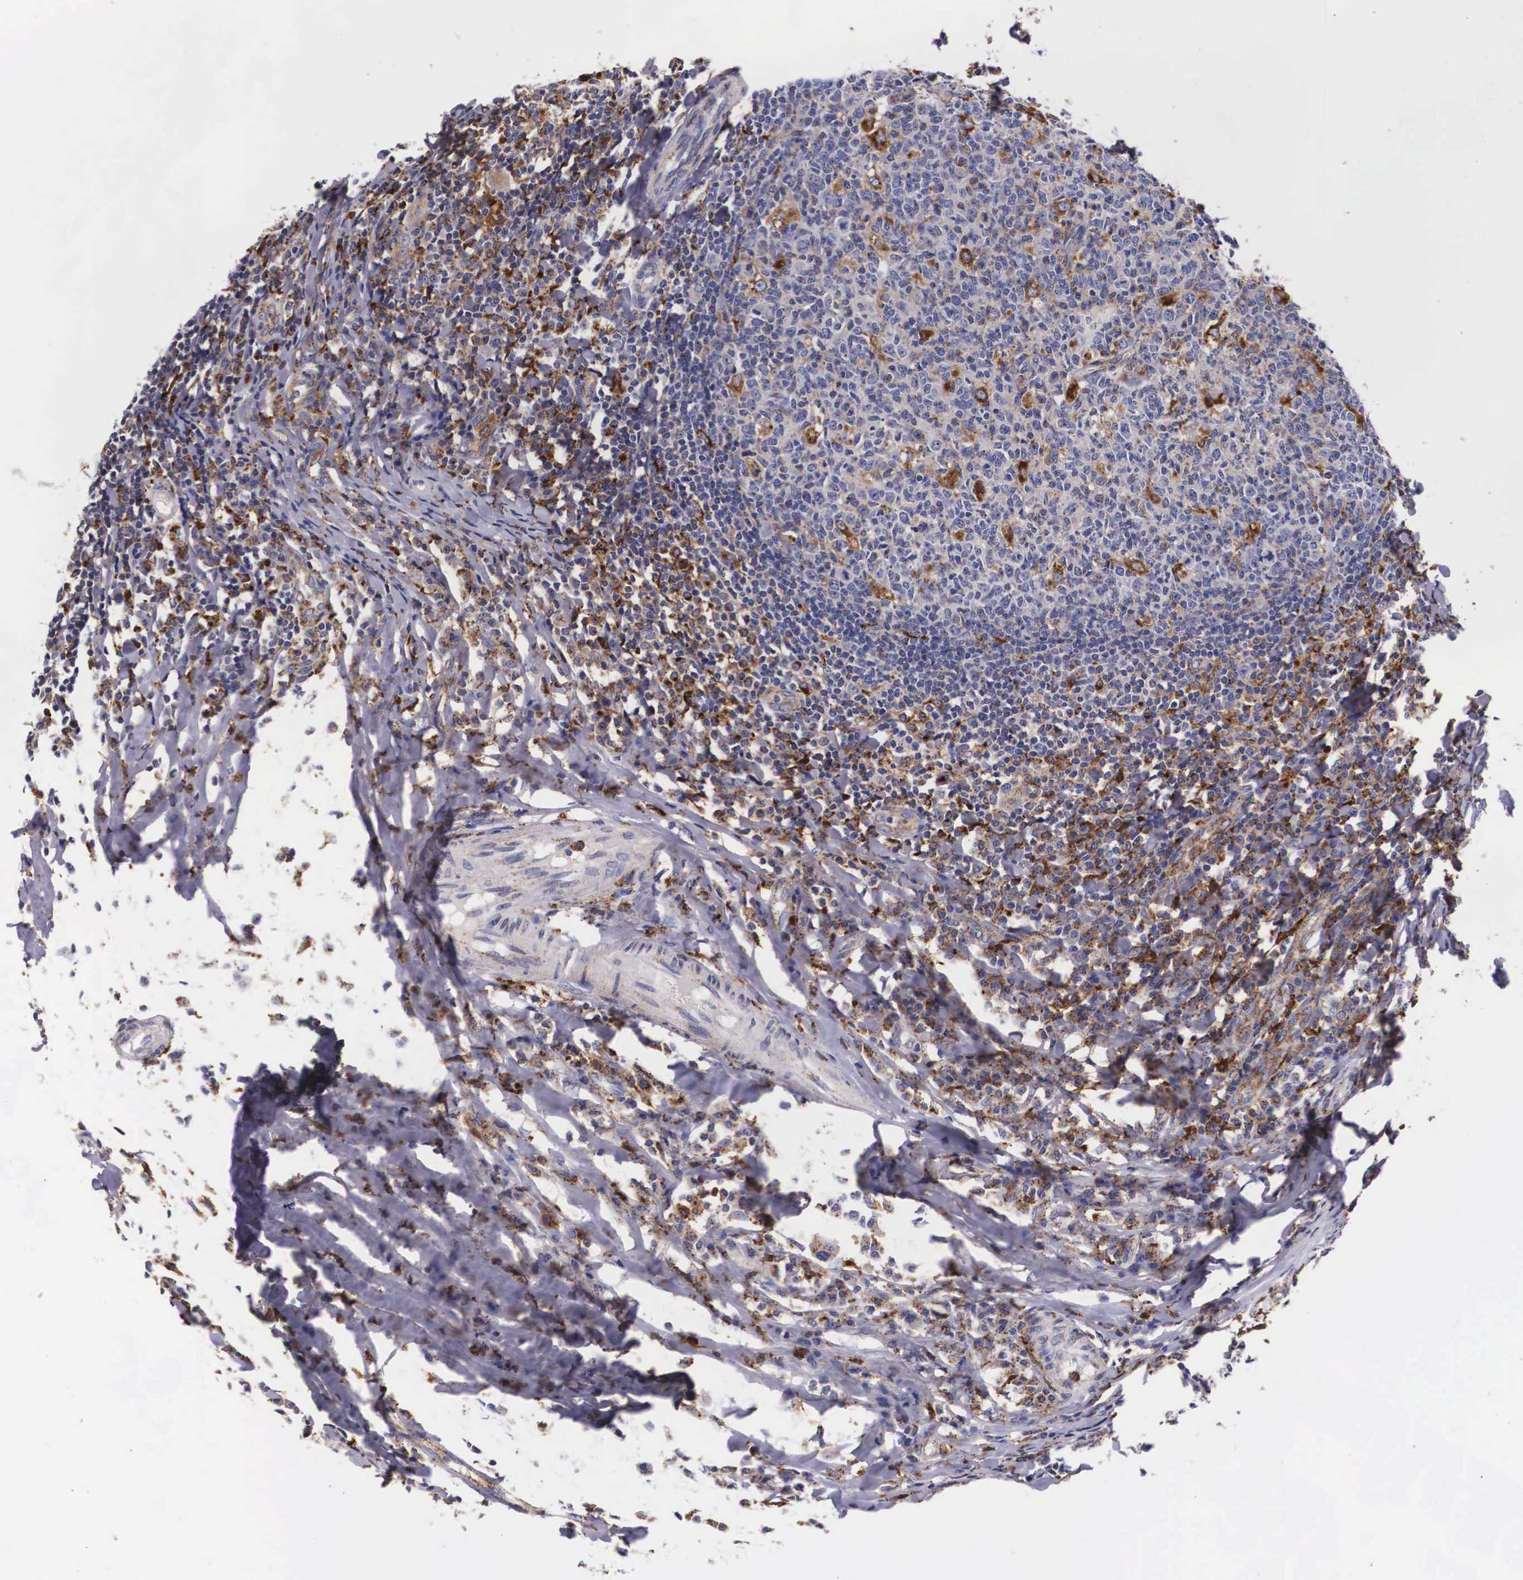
{"staining": {"intensity": "negative", "quantity": "none", "location": "none"}, "tissue": "tonsil", "cell_type": "Germinal center cells", "image_type": "normal", "snomed": [{"axis": "morphology", "description": "Normal tissue, NOS"}, {"axis": "topography", "description": "Tonsil"}], "caption": "Immunohistochemistry of benign tonsil shows no positivity in germinal center cells. Brightfield microscopy of IHC stained with DAB (brown) and hematoxylin (blue), captured at high magnification.", "gene": "NAGA", "patient": {"sex": "male", "age": 6}}